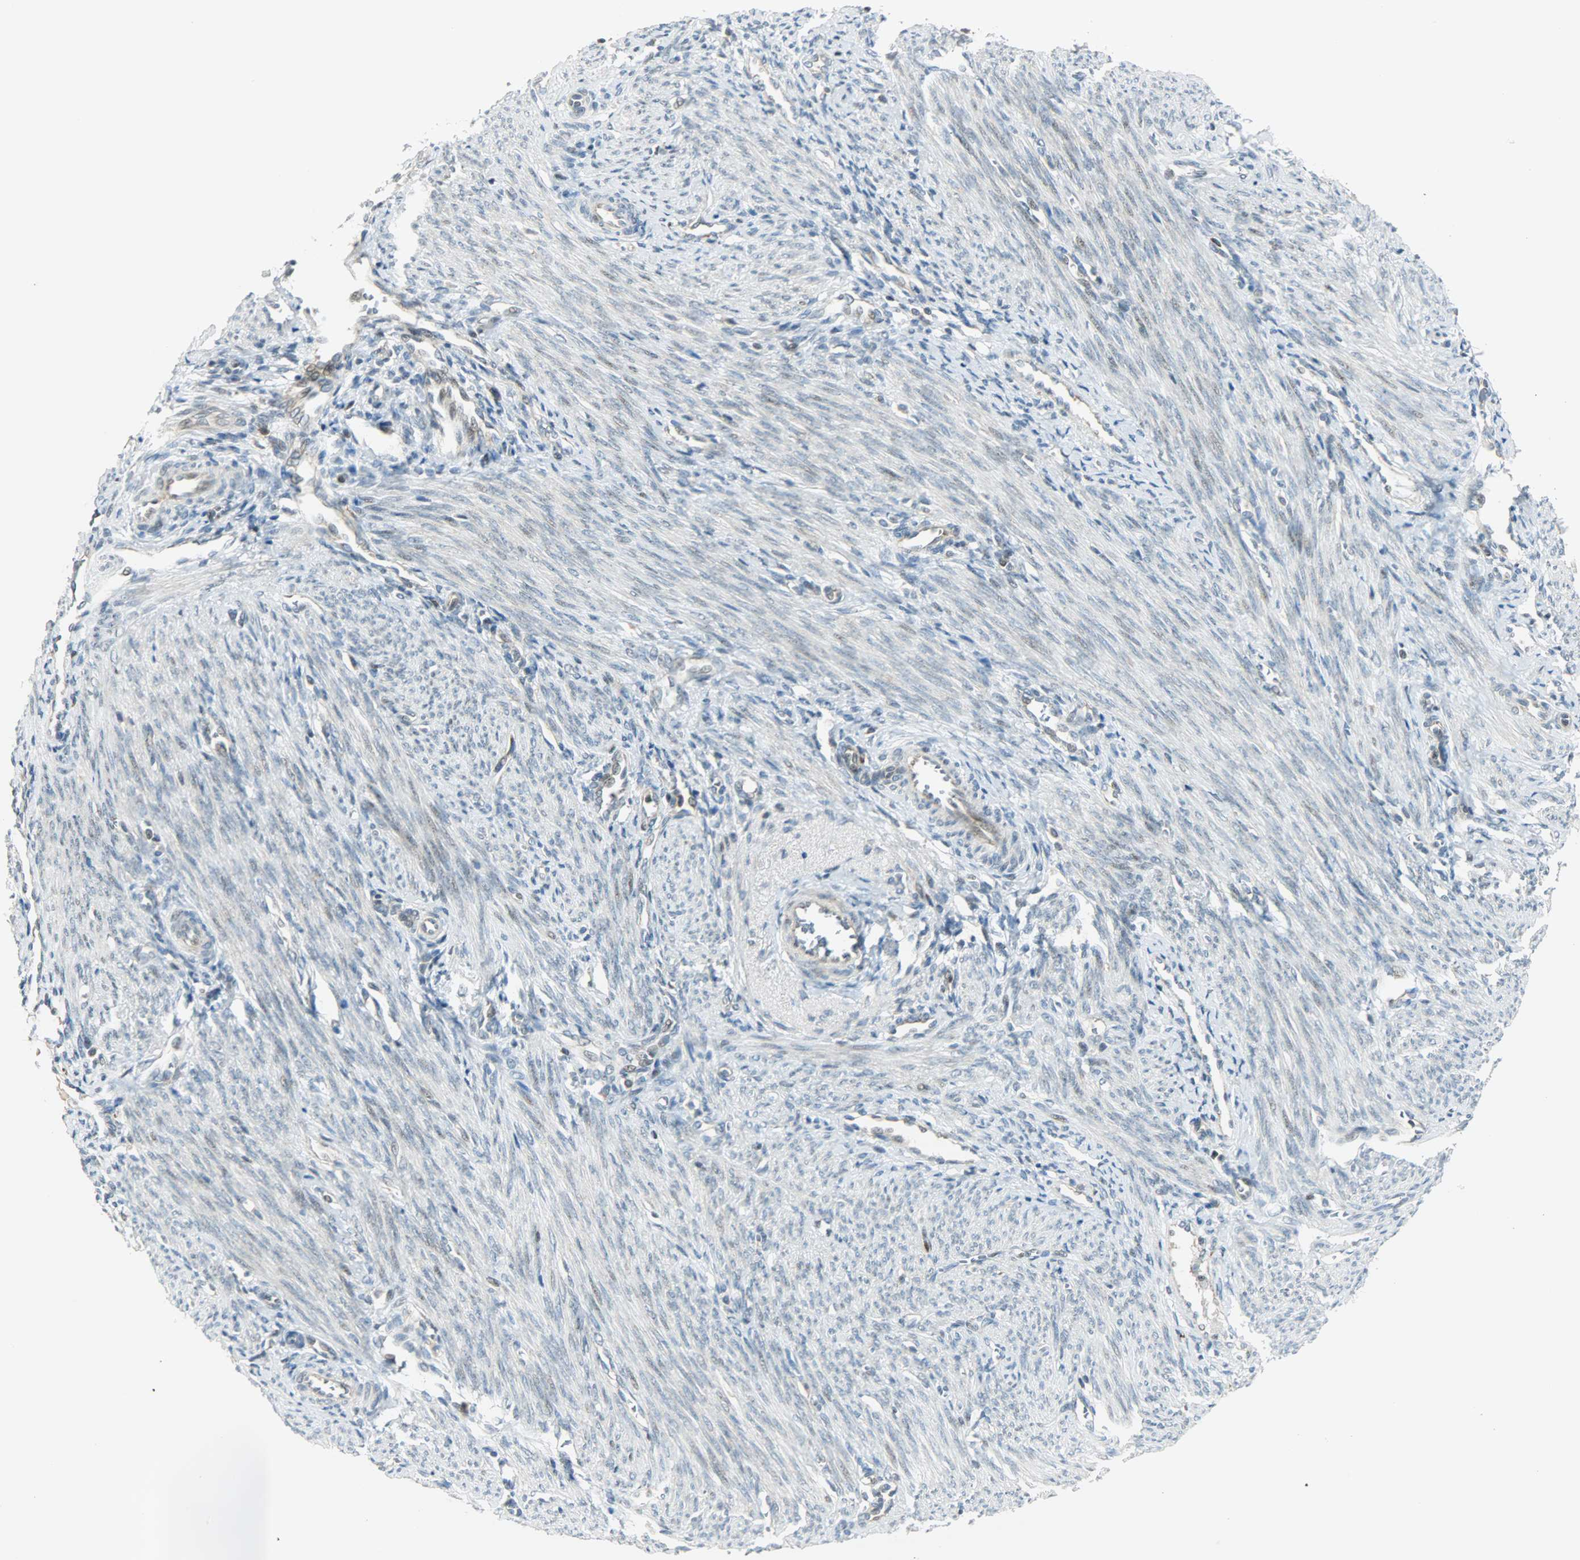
{"staining": {"intensity": "negative", "quantity": "none", "location": "none"}, "tissue": "endometrium", "cell_type": "Cells in endometrial stroma", "image_type": "normal", "snomed": [{"axis": "morphology", "description": "Normal tissue, NOS"}, {"axis": "topography", "description": "Uterus"}, {"axis": "topography", "description": "Endometrium"}], "caption": "This is a image of immunohistochemistry (IHC) staining of unremarkable endometrium, which shows no staining in cells in endometrial stroma. (Stains: DAB IHC with hematoxylin counter stain, Microscopy: brightfield microscopy at high magnification).", "gene": "IL15", "patient": {"sex": "female", "age": 33}}